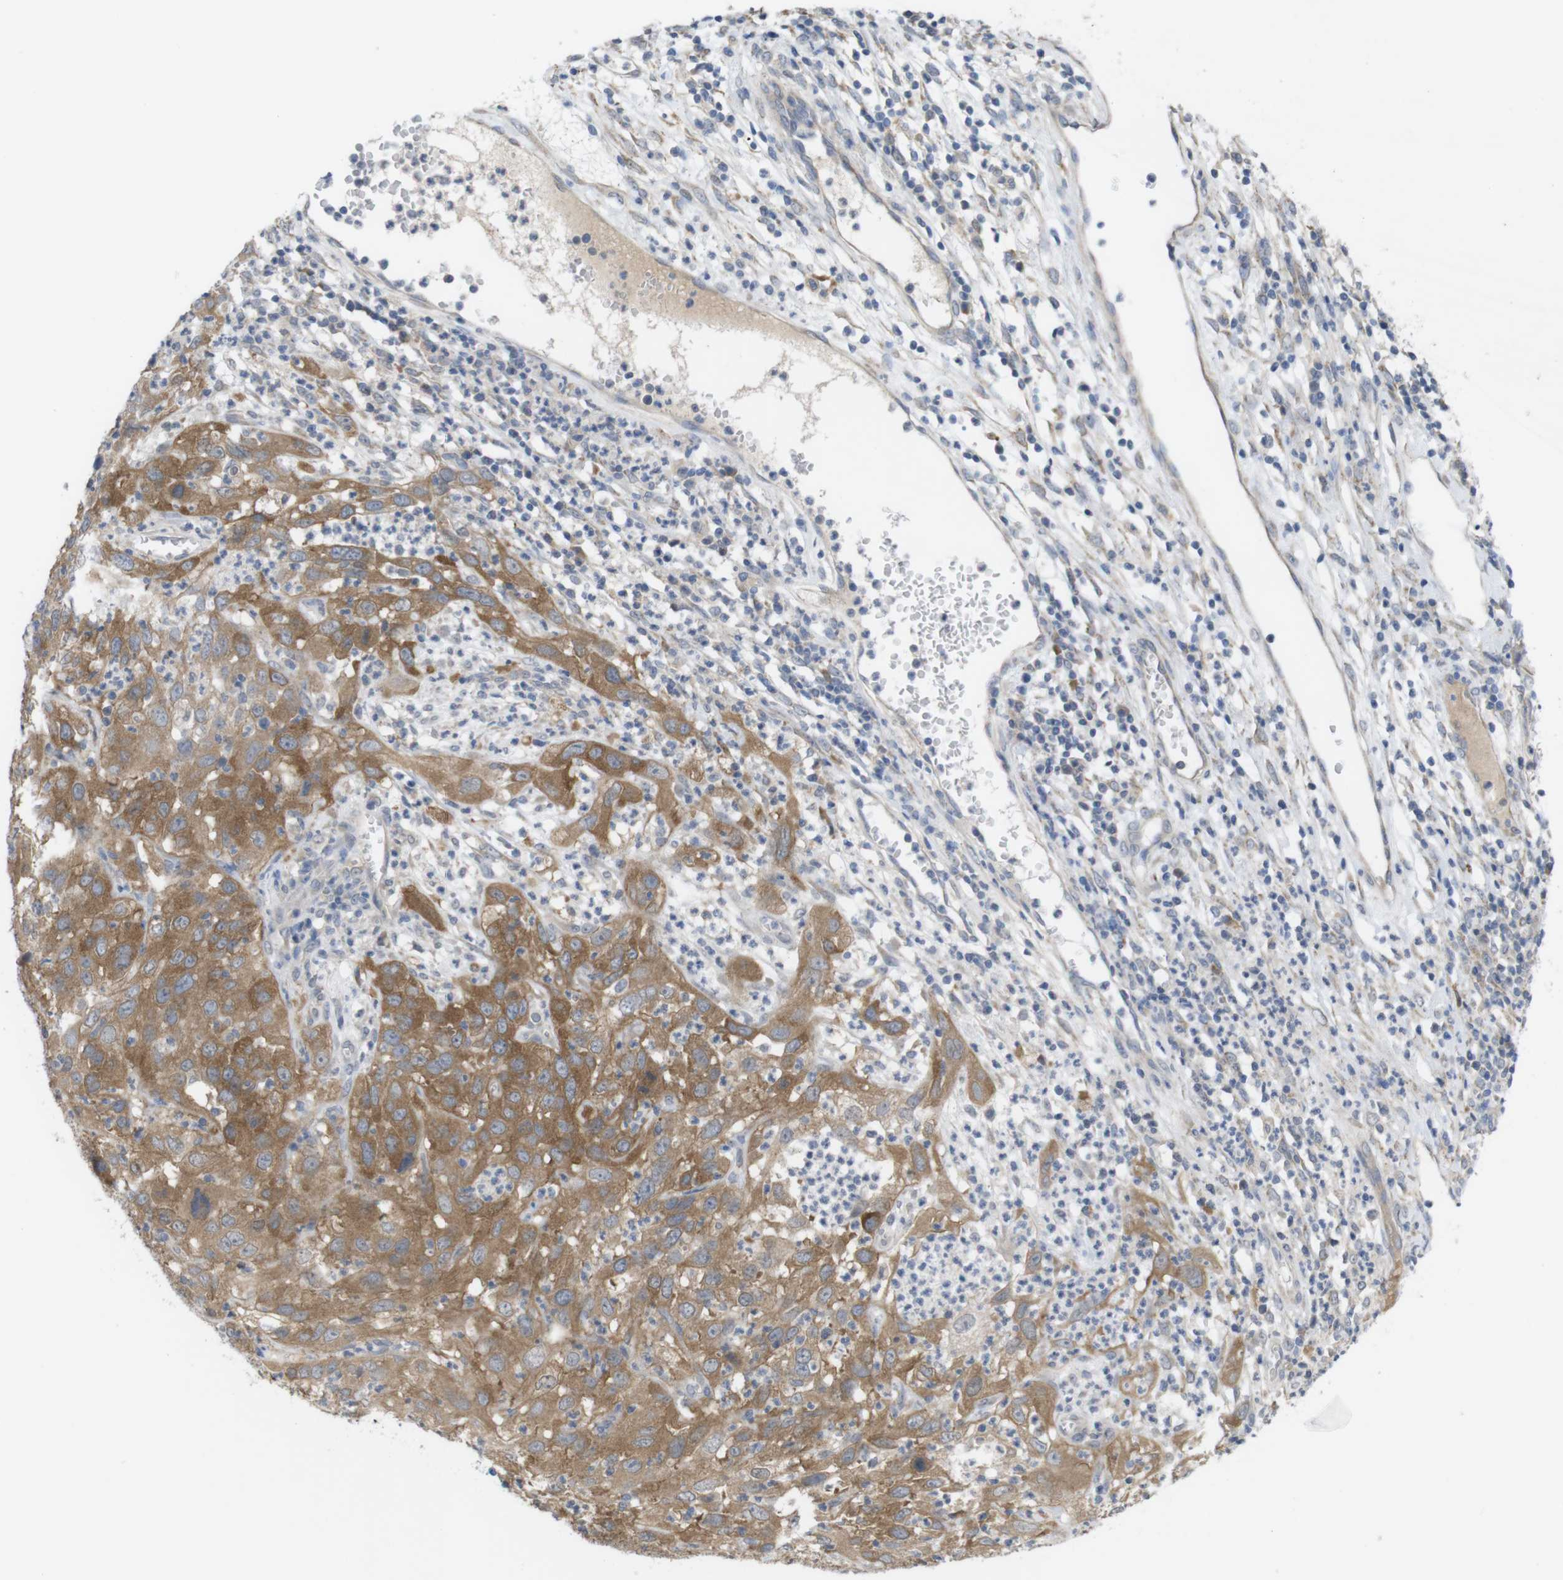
{"staining": {"intensity": "moderate", "quantity": ">75%", "location": "cytoplasmic/membranous"}, "tissue": "cervical cancer", "cell_type": "Tumor cells", "image_type": "cancer", "snomed": [{"axis": "morphology", "description": "Squamous cell carcinoma, NOS"}, {"axis": "topography", "description": "Cervix"}], "caption": "A brown stain labels moderate cytoplasmic/membranous positivity of a protein in cervical cancer (squamous cell carcinoma) tumor cells.", "gene": "BCAR3", "patient": {"sex": "female", "age": 32}}